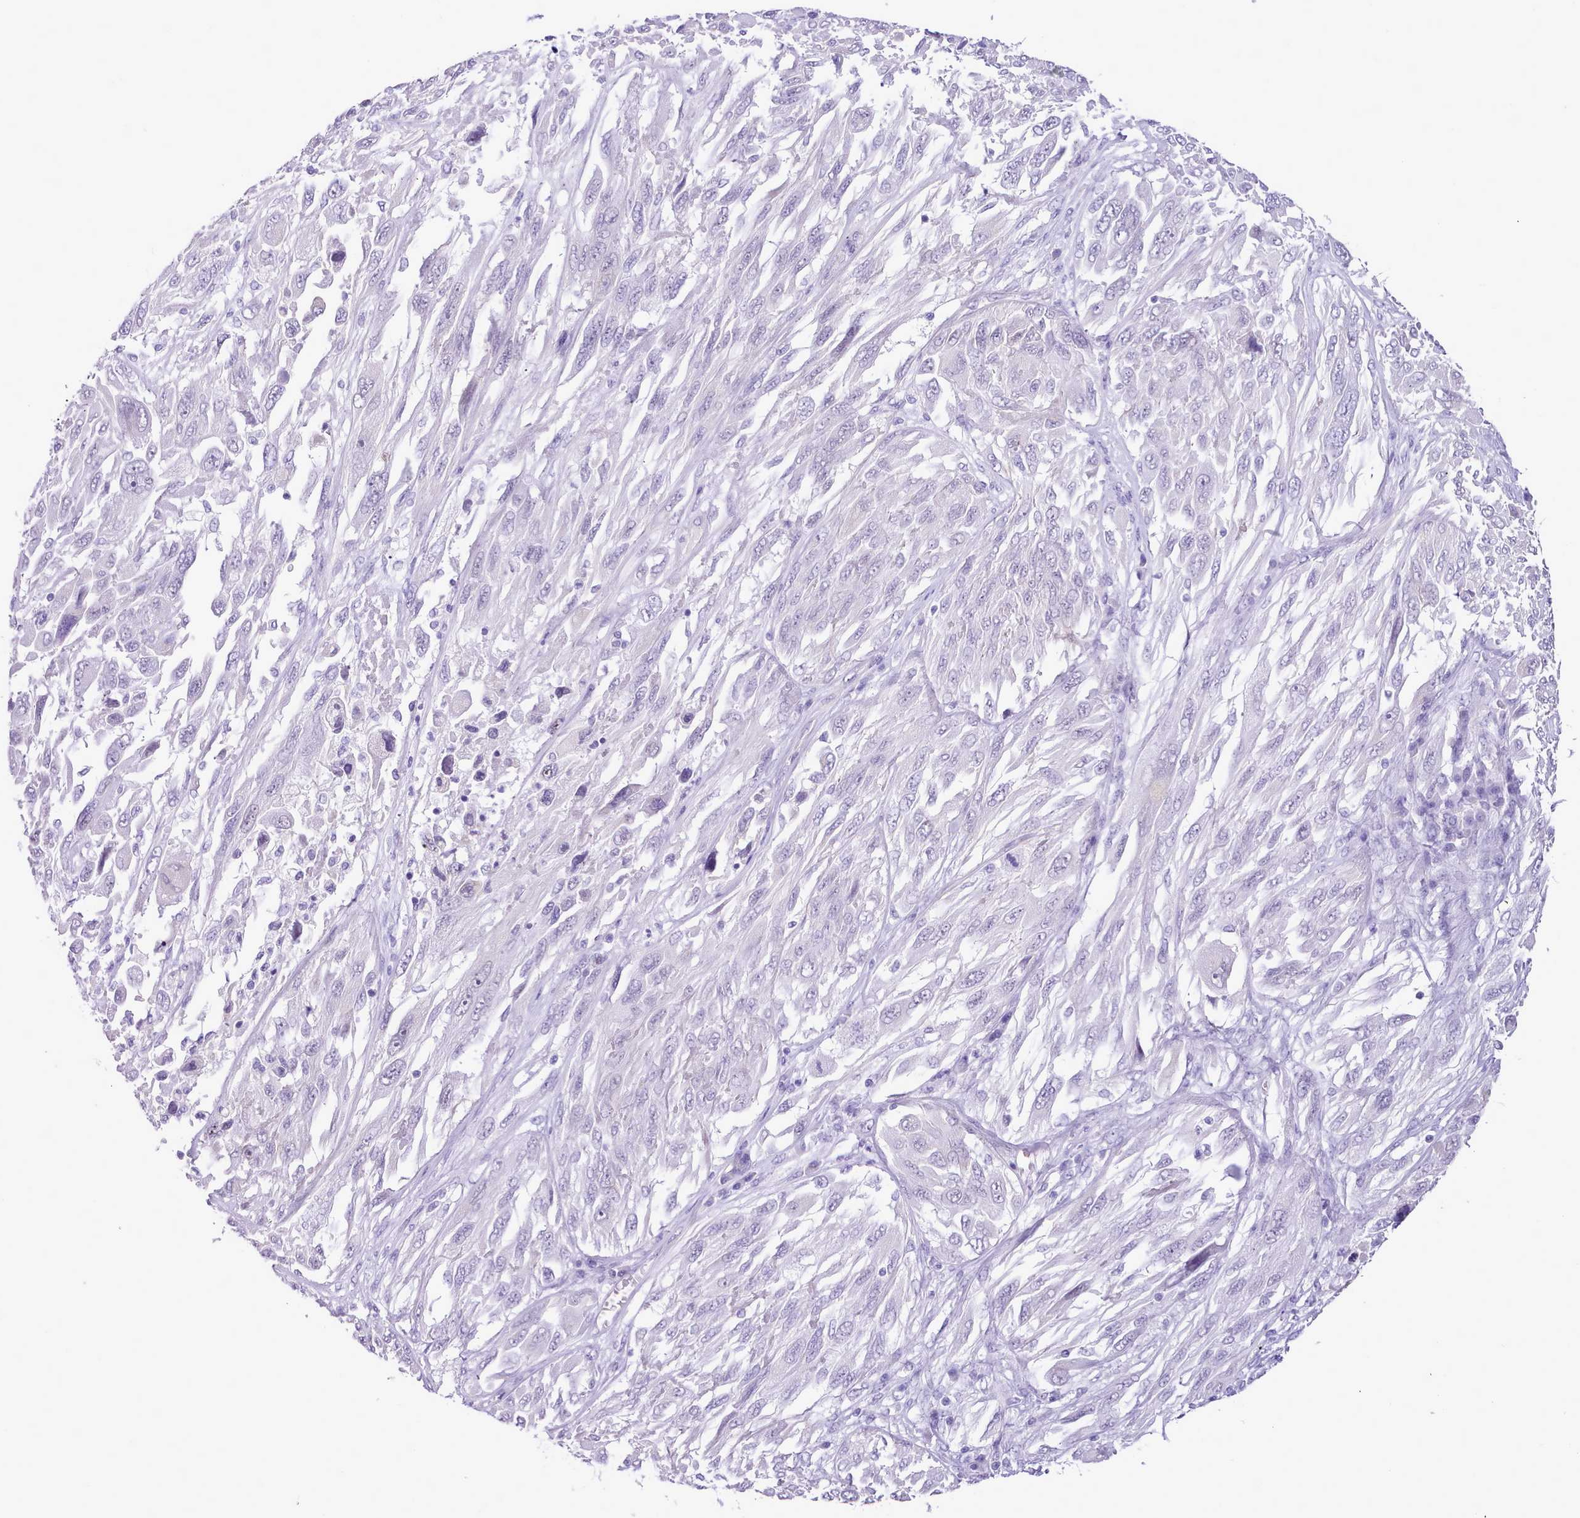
{"staining": {"intensity": "negative", "quantity": "none", "location": "none"}, "tissue": "melanoma", "cell_type": "Tumor cells", "image_type": "cancer", "snomed": [{"axis": "morphology", "description": "Malignant melanoma, NOS"}, {"axis": "topography", "description": "Skin"}], "caption": "Tumor cells are negative for protein expression in human melanoma.", "gene": "LRRC37A", "patient": {"sex": "female", "age": 91}}